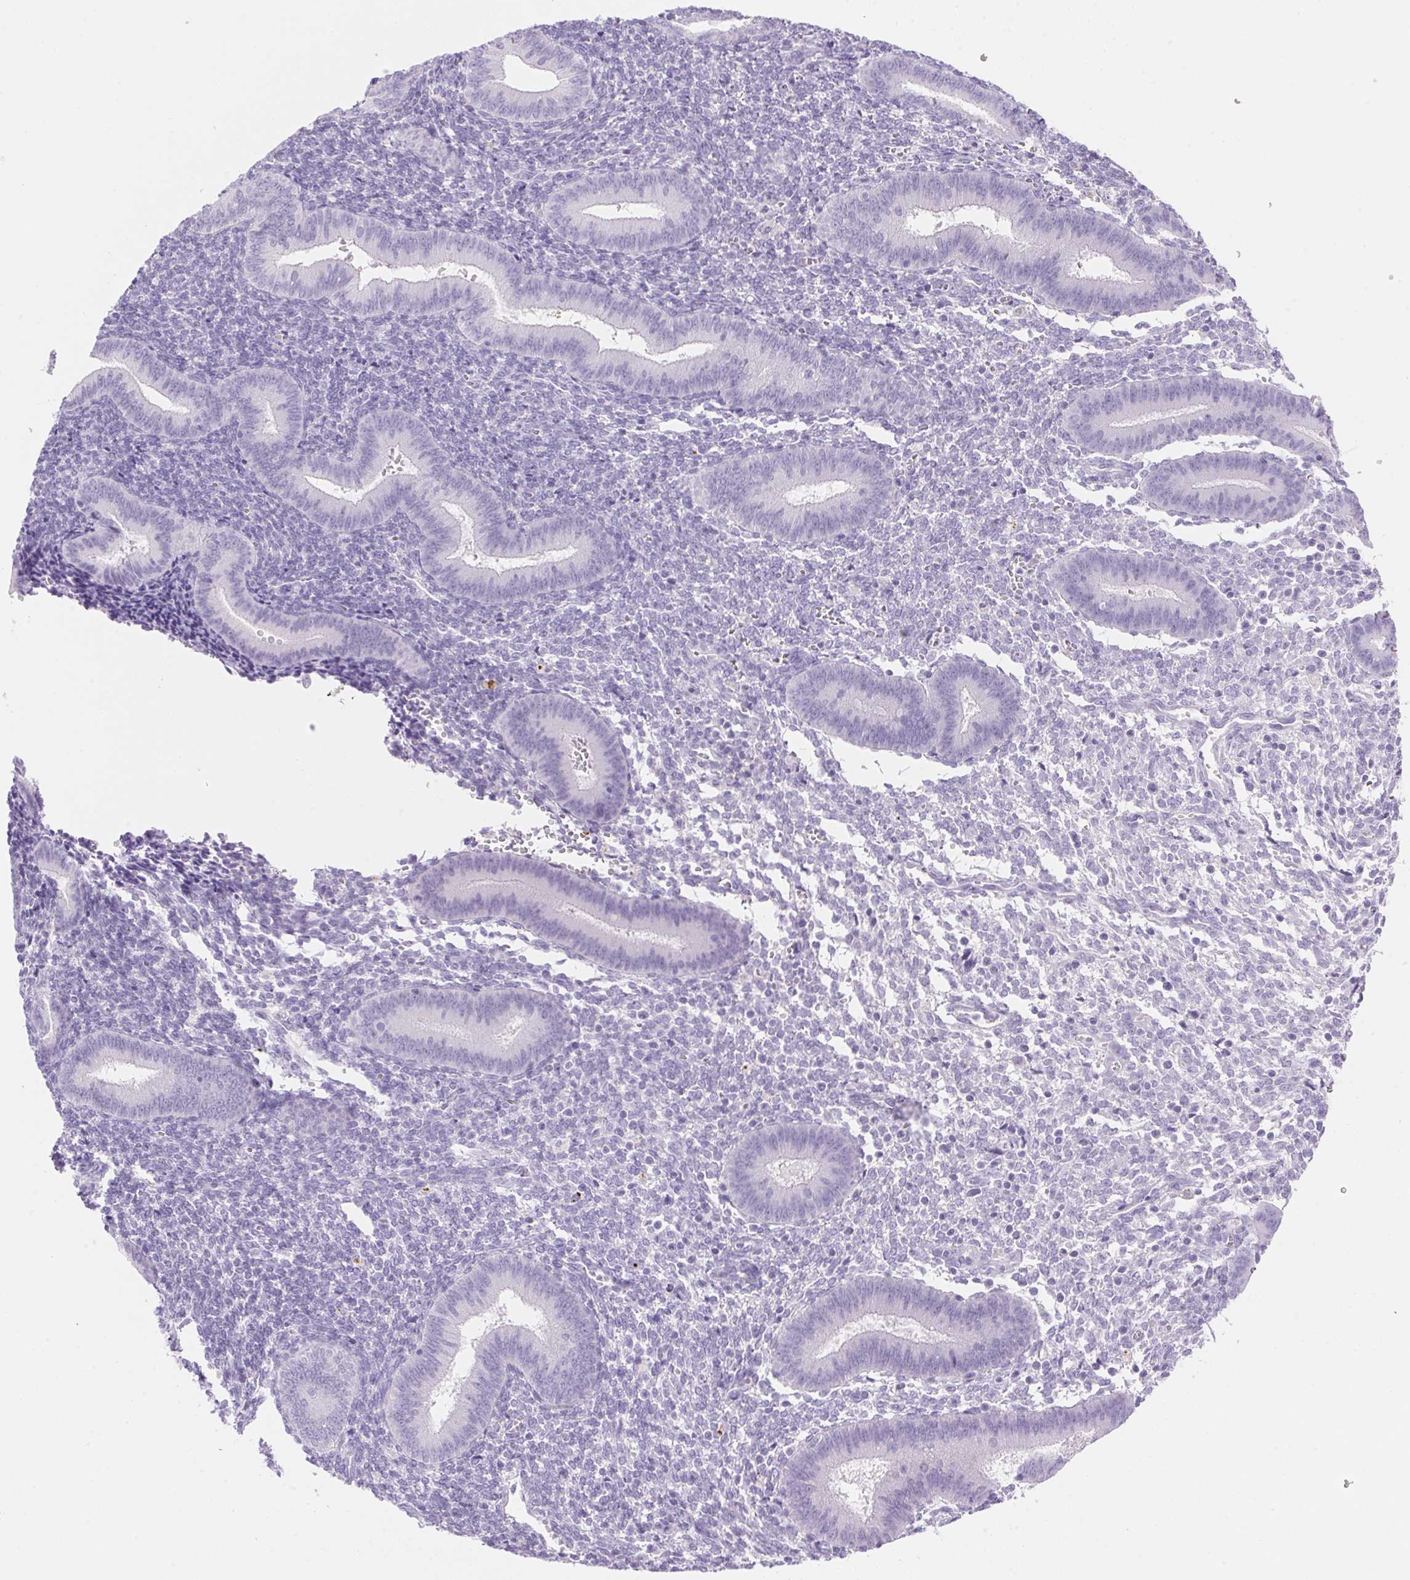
{"staining": {"intensity": "negative", "quantity": "none", "location": "none"}, "tissue": "endometrium", "cell_type": "Cells in endometrial stroma", "image_type": "normal", "snomed": [{"axis": "morphology", "description": "Normal tissue, NOS"}, {"axis": "topography", "description": "Endometrium"}], "caption": "The micrograph demonstrates no staining of cells in endometrial stroma in normal endometrium.", "gene": "DHCR24", "patient": {"sex": "female", "age": 25}}